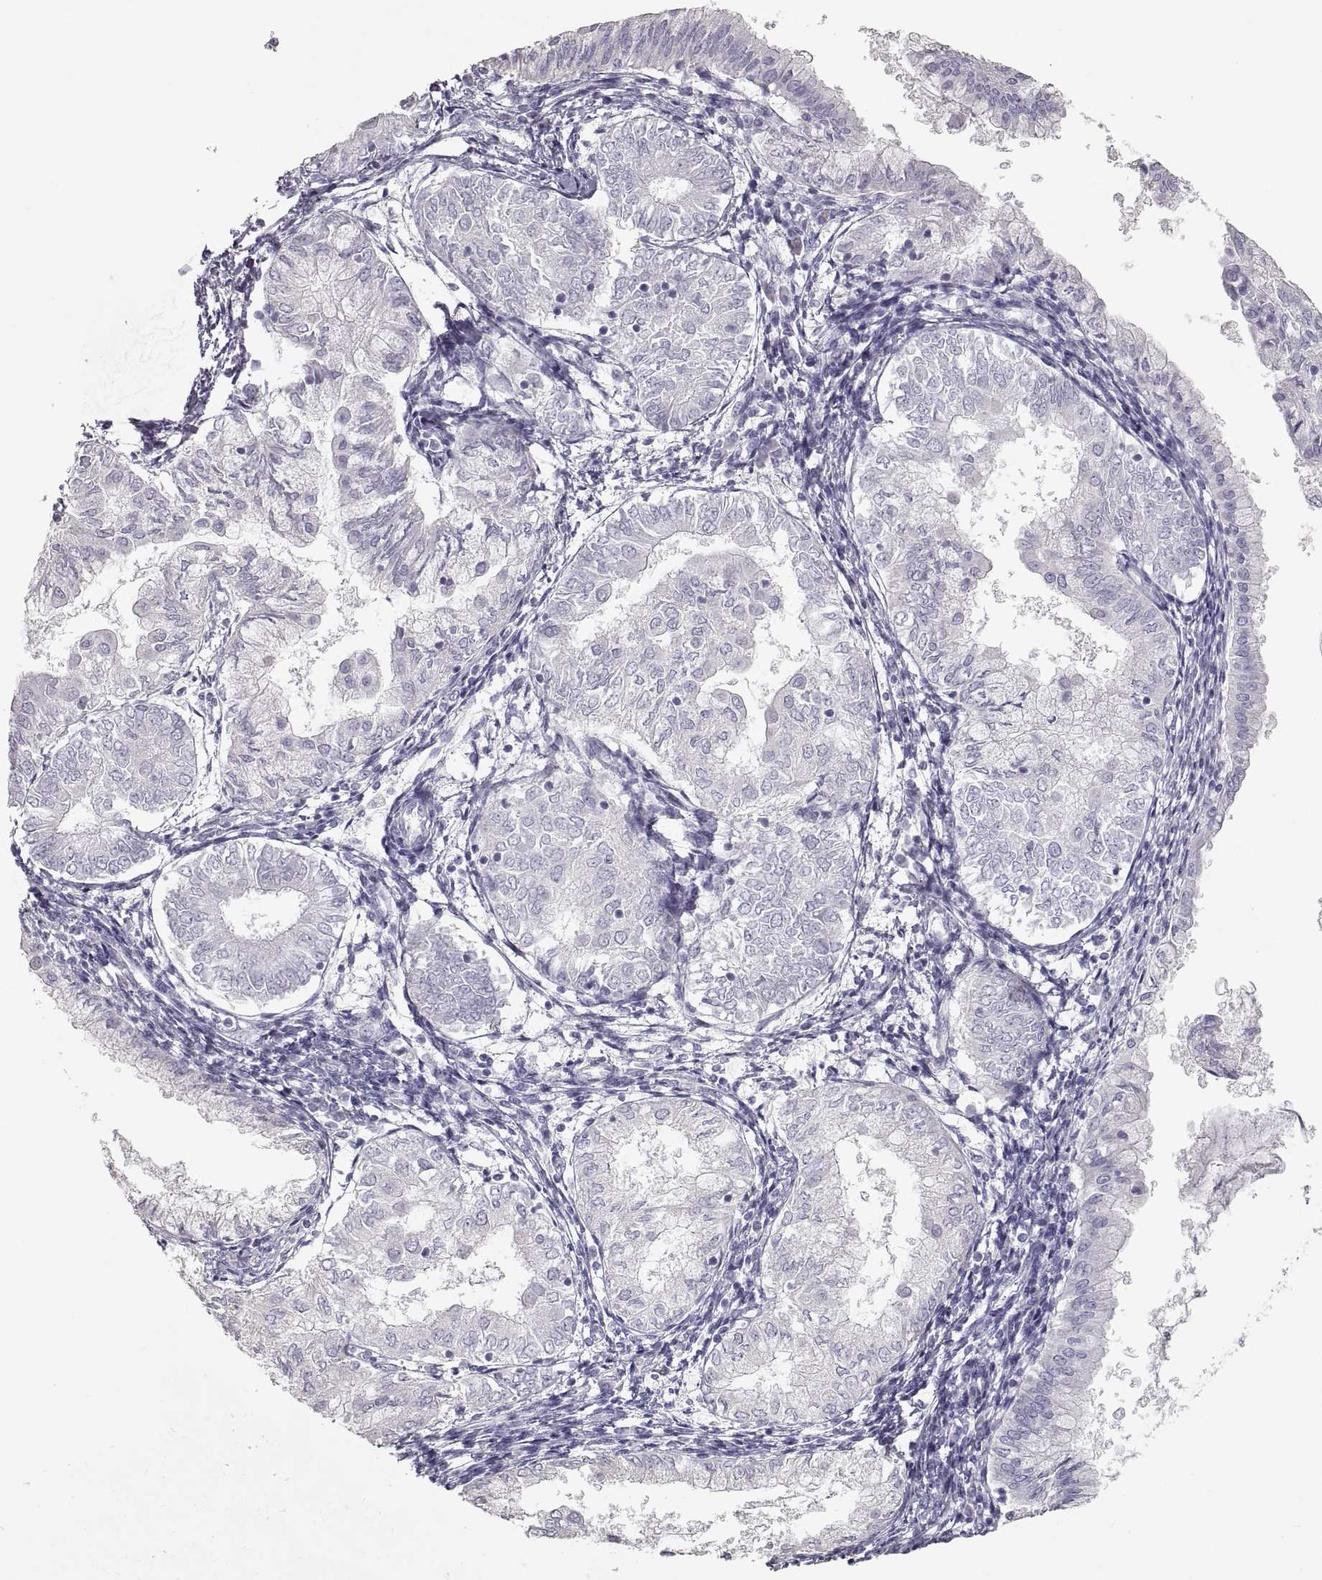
{"staining": {"intensity": "negative", "quantity": "none", "location": "none"}, "tissue": "endometrial cancer", "cell_type": "Tumor cells", "image_type": "cancer", "snomed": [{"axis": "morphology", "description": "Adenocarcinoma, NOS"}, {"axis": "topography", "description": "Endometrium"}], "caption": "IHC of endometrial adenocarcinoma demonstrates no staining in tumor cells.", "gene": "ZP3", "patient": {"sex": "female", "age": 68}}